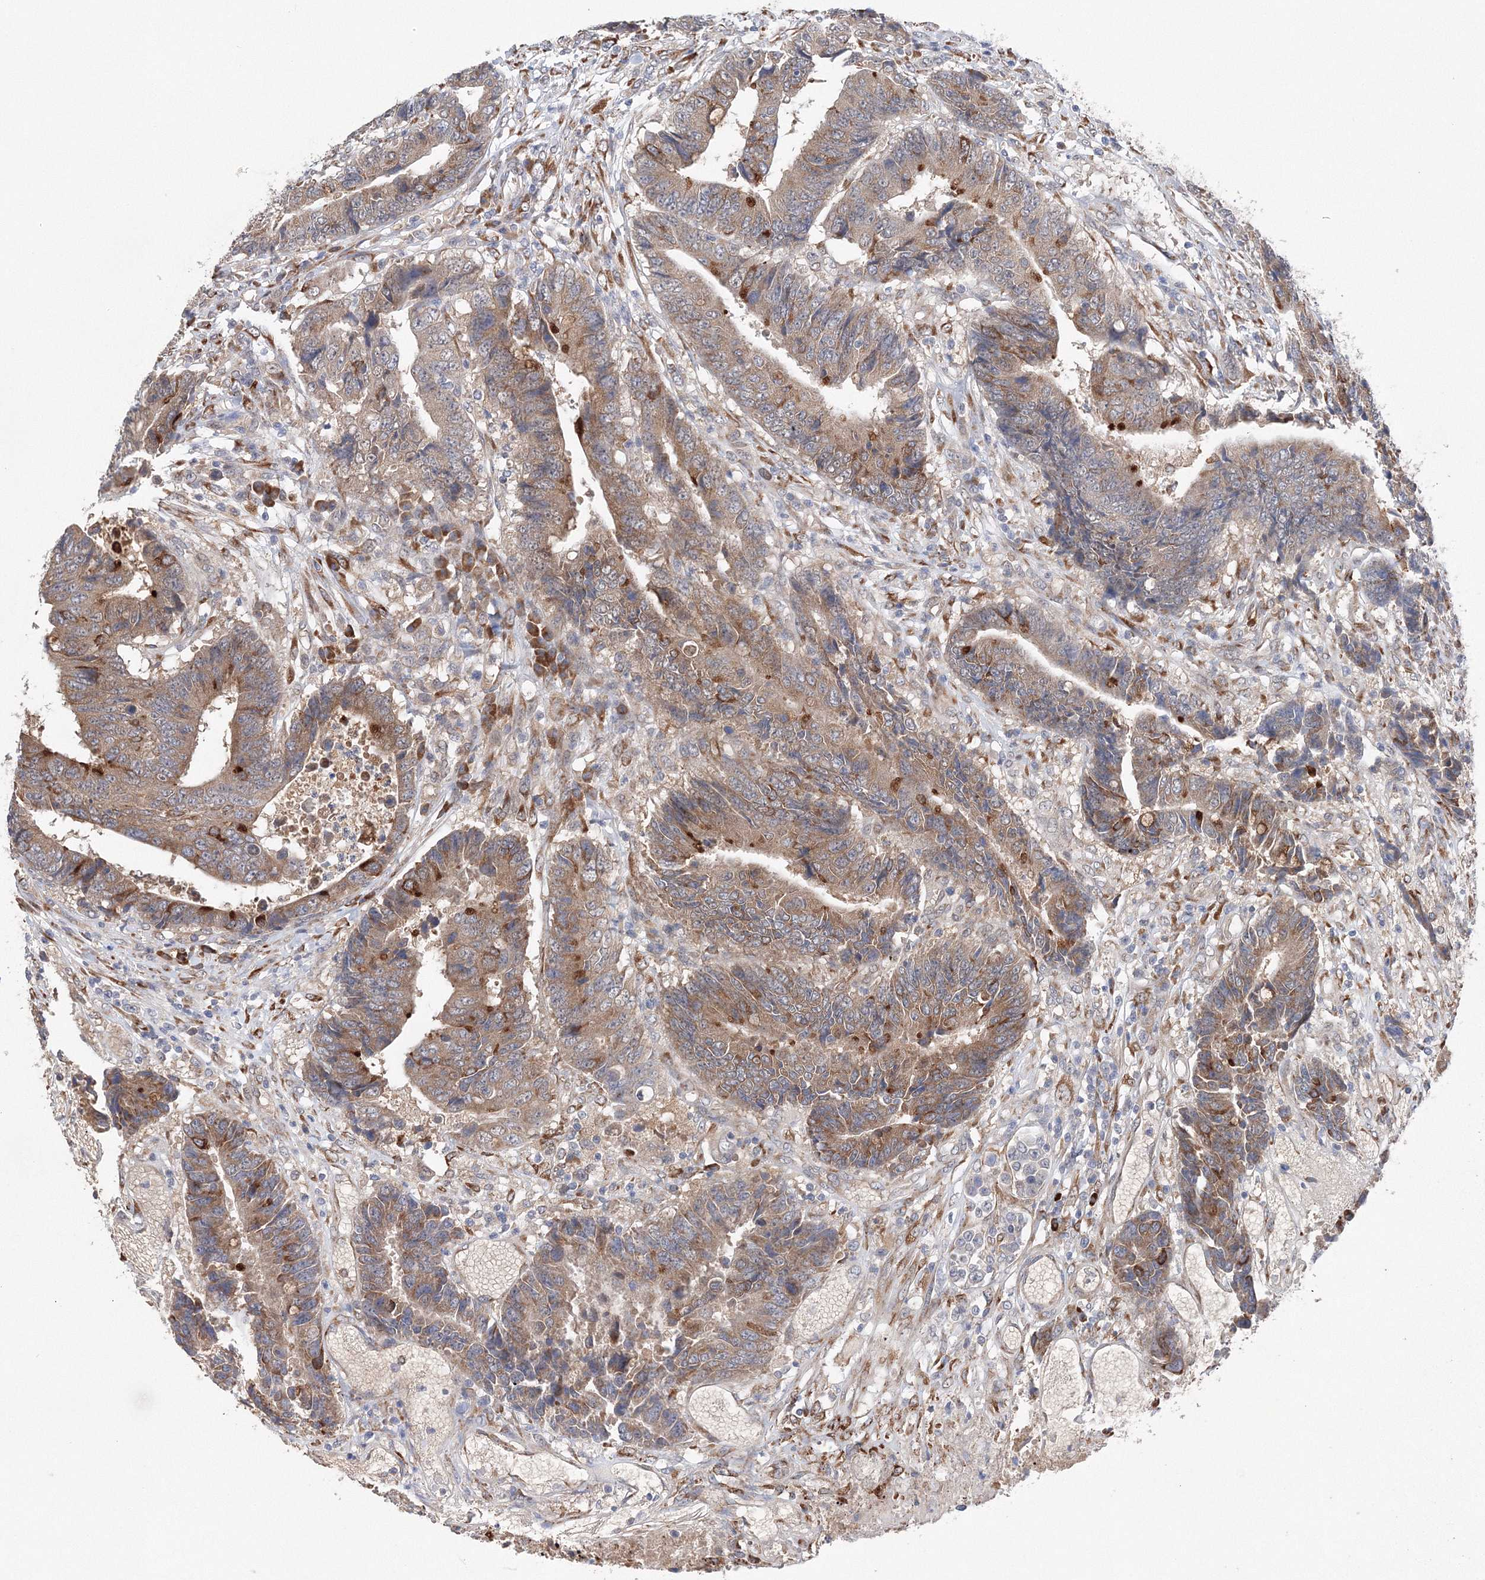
{"staining": {"intensity": "moderate", "quantity": "<25%", "location": "cytoplasmic/membranous"}, "tissue": "colorectal cancer", "cell_type": "Tumor cells", "image_type": "cancer", "snomed": [{"axis": "morphology", "description": "Adenocarcinoma, NOS"}, {"axis": "topography", "description": "Rectum"}], "caption": "Brown immunohistochemical staining in human adenocarcinoma (colorectal) exhibits moderate cytoplasmic/membranous positivity in about <25% of tumor cells.", "gene": "DIS3L2", "patient": {"sex": "male", "age": 84}}